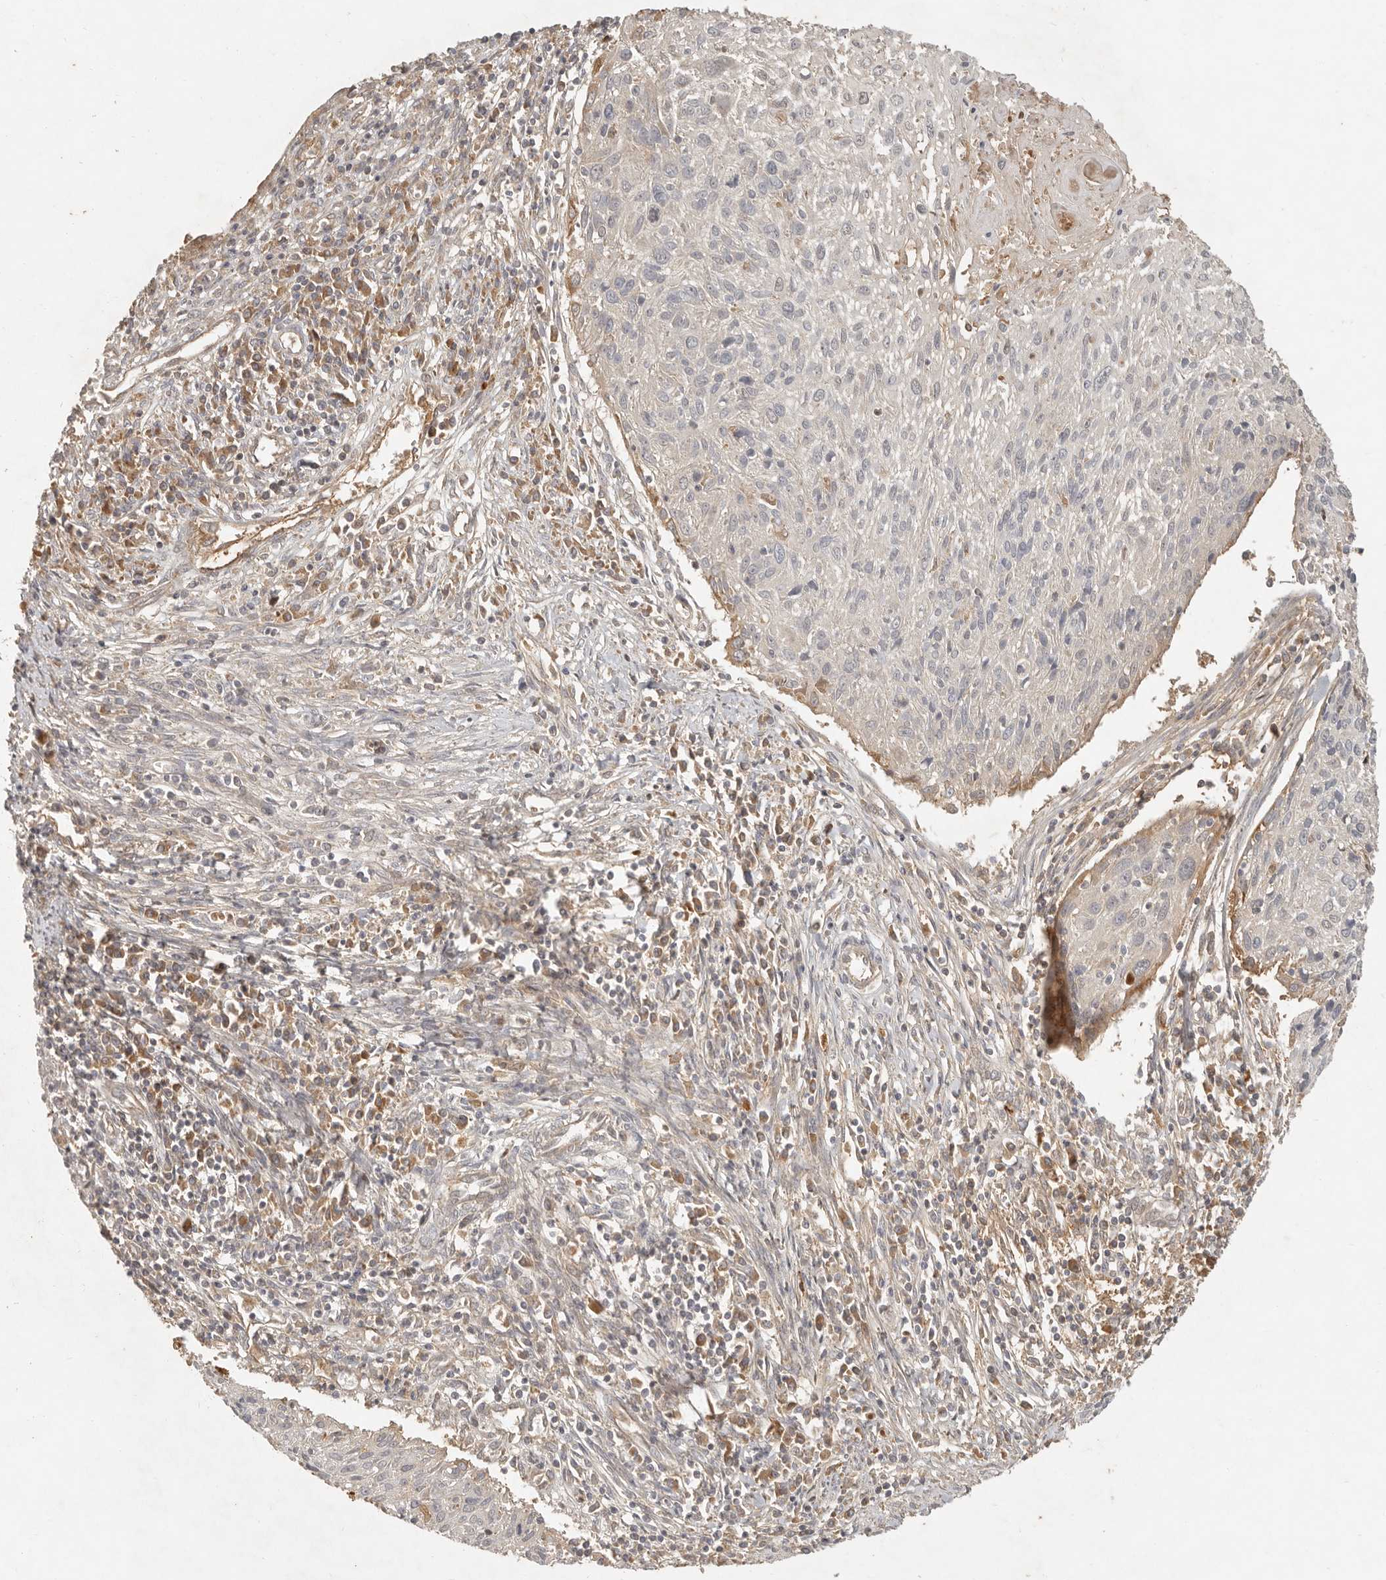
{"staining": {"intensity": "weak", "quantity": "<25%", "location": "cytoplasmic/membranous"}, "tissue": "cervical cancer", "cell_type": "Tumor cells", "image_type": "cancer", "snomed": [{"axis": "morphology", "description": "Squamous cell carcinoma, NOS"}, {"axis": "topography", "description": "Cervix"}], "caption": "Tumor cells are negative for protein expression in human cervical squamous cell carcinoma.", "gene": "ANKRD61", "patient": {"sex": "female", "age": 51}}